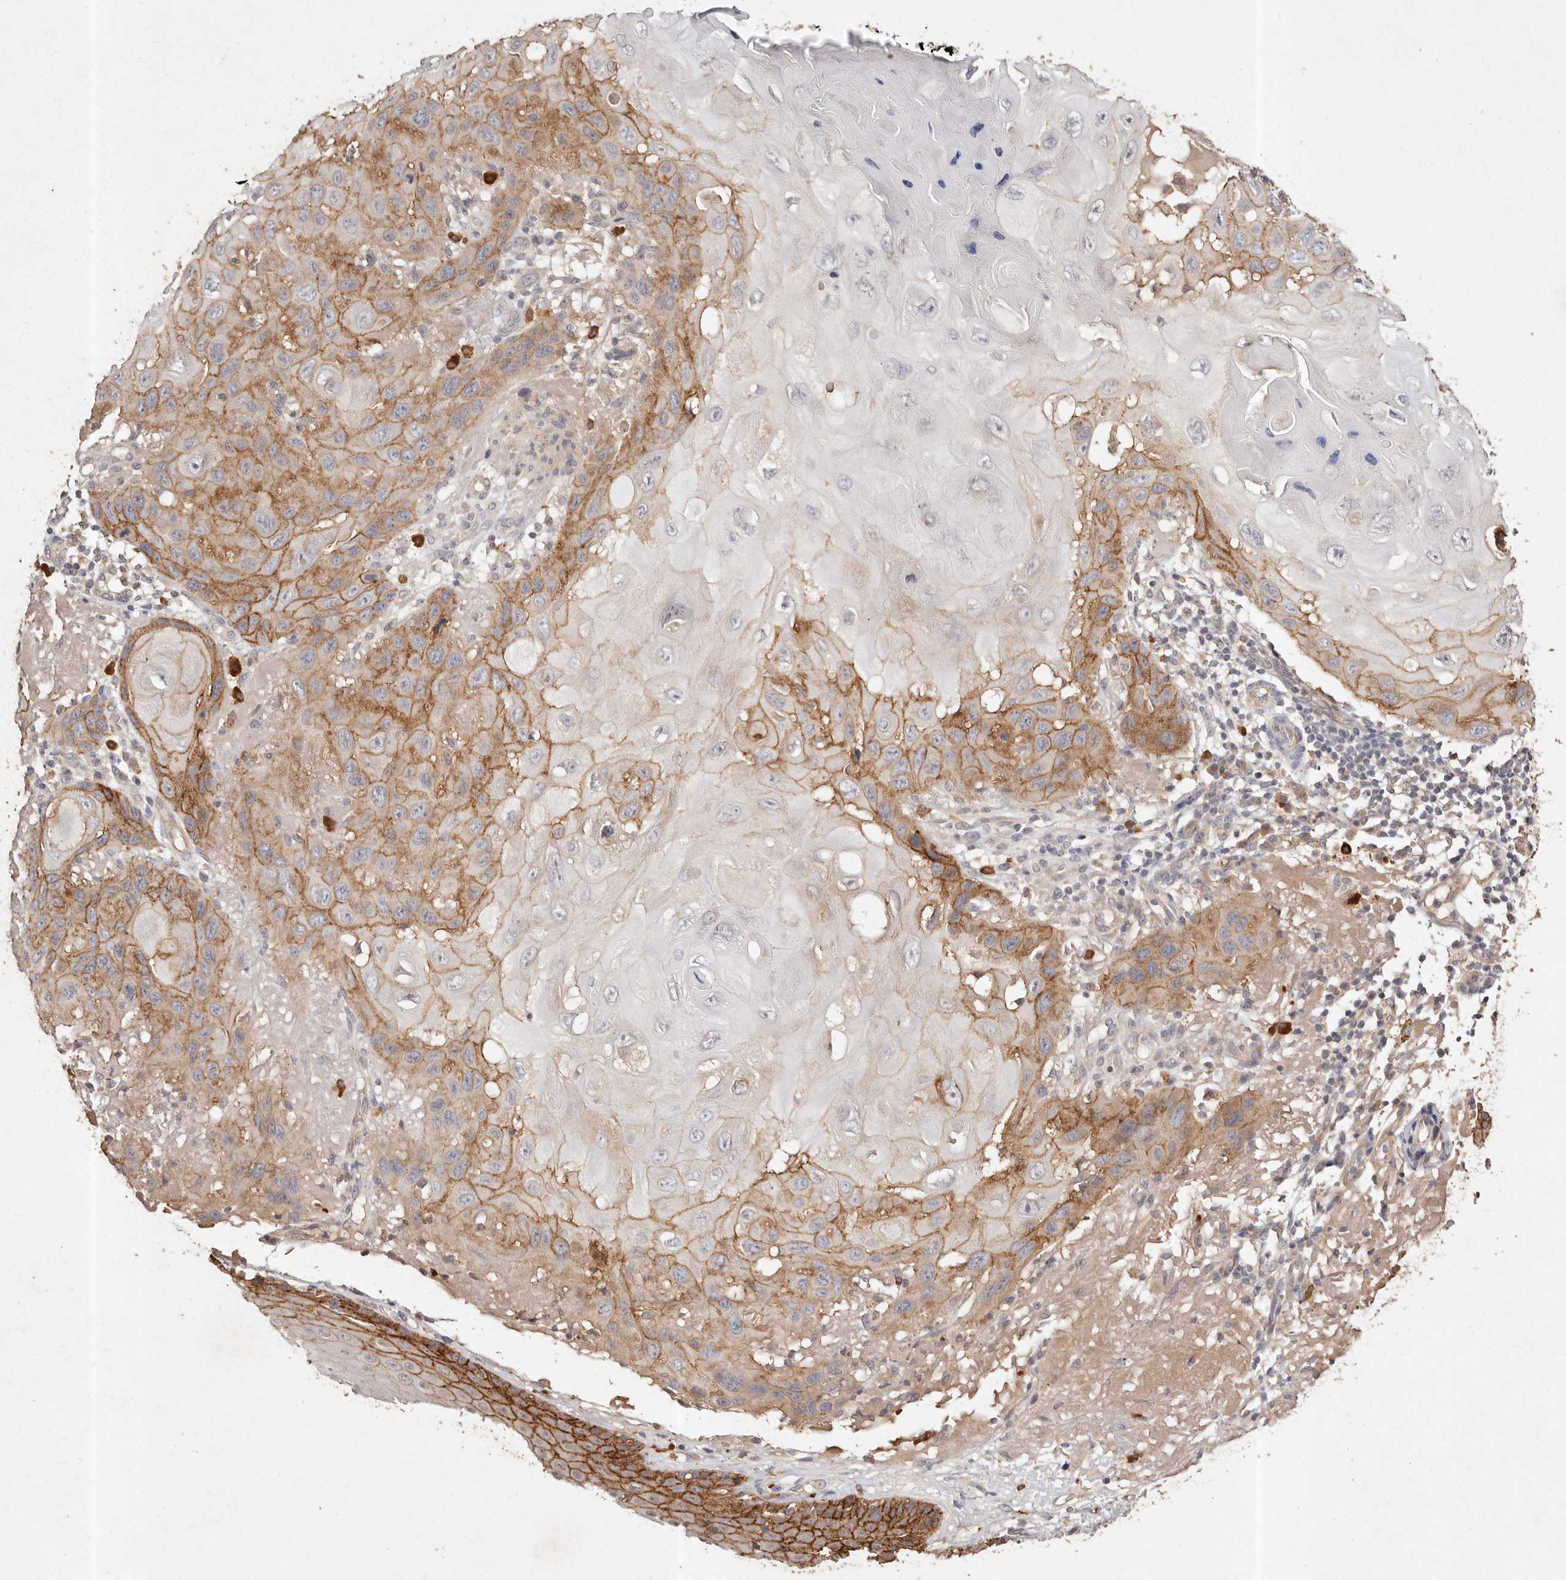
{"staining": {"intensity": "moderate", "quantity": ">75%", "location": "cytoplasmic/membranous"}, "tissue": "skin cancer", "cell_type": "Tumor cells", "image_type": "cancer", "snomed": [{"axis": "morphology", "description": "Normal tissue, NOS"}, {"axis": "morphology", "description": "Squamous cell carcinoma, NOS"}, {"axis": "topography", "description": "Skin"}], "caption": "Tumor cells exhibit moderate cytoplasmic/membranous expression in approximately >75% of cells in squamous cell carcinoma (skin). The staining was performed using DAB, with brown indicating positive protein expression. Nuclei are stained blue with hematoxylin.", "gene": "CXADR", "patient": {"sex": "female", "age": 96}}